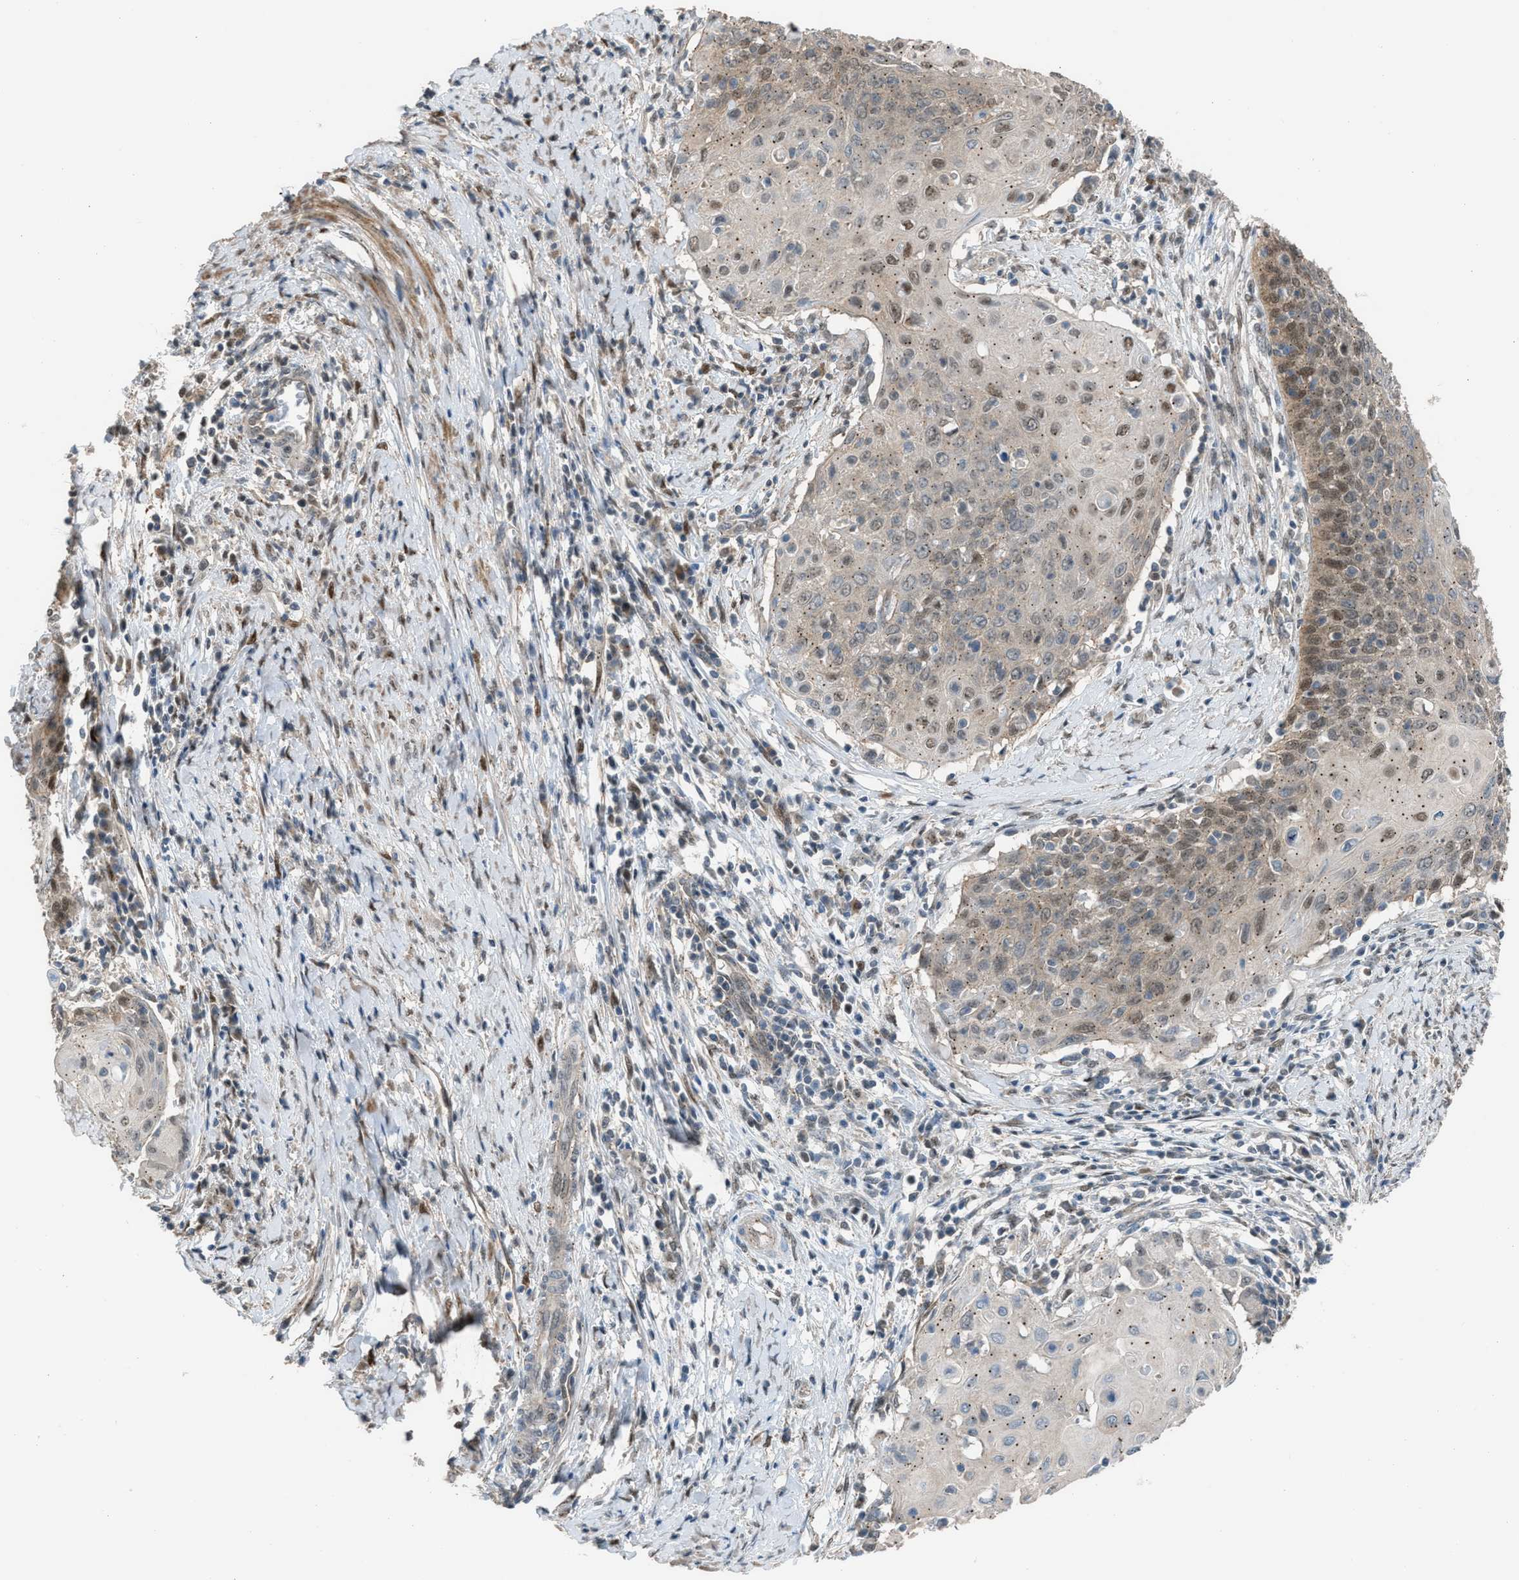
{"staining": {"intensity": "moderate", "quantity": "25%-75%", "location": "cytoplasmic/membranous,nuclear"}, "tissue": "cervical cancer", "cell_type": "Tumor cells", "image_type": "cancer", "snomed": [{"axis": "morphology", "description": "Squamous cell carcinoma, NOS"}, {"axis": "topography", "description": "Cervix"}], "caption": "A brown stain highlights moderate cytoplasmic/membranous and nuclear staining of a protein in cervical squamous cell carcinoma tumor cells. (DAB (3,3'-diaminobenzidine) IHC with brightfield microscopy, high magnification).", "gene": "CRTC1", "patient": {"sex": "female", "age": 39}}